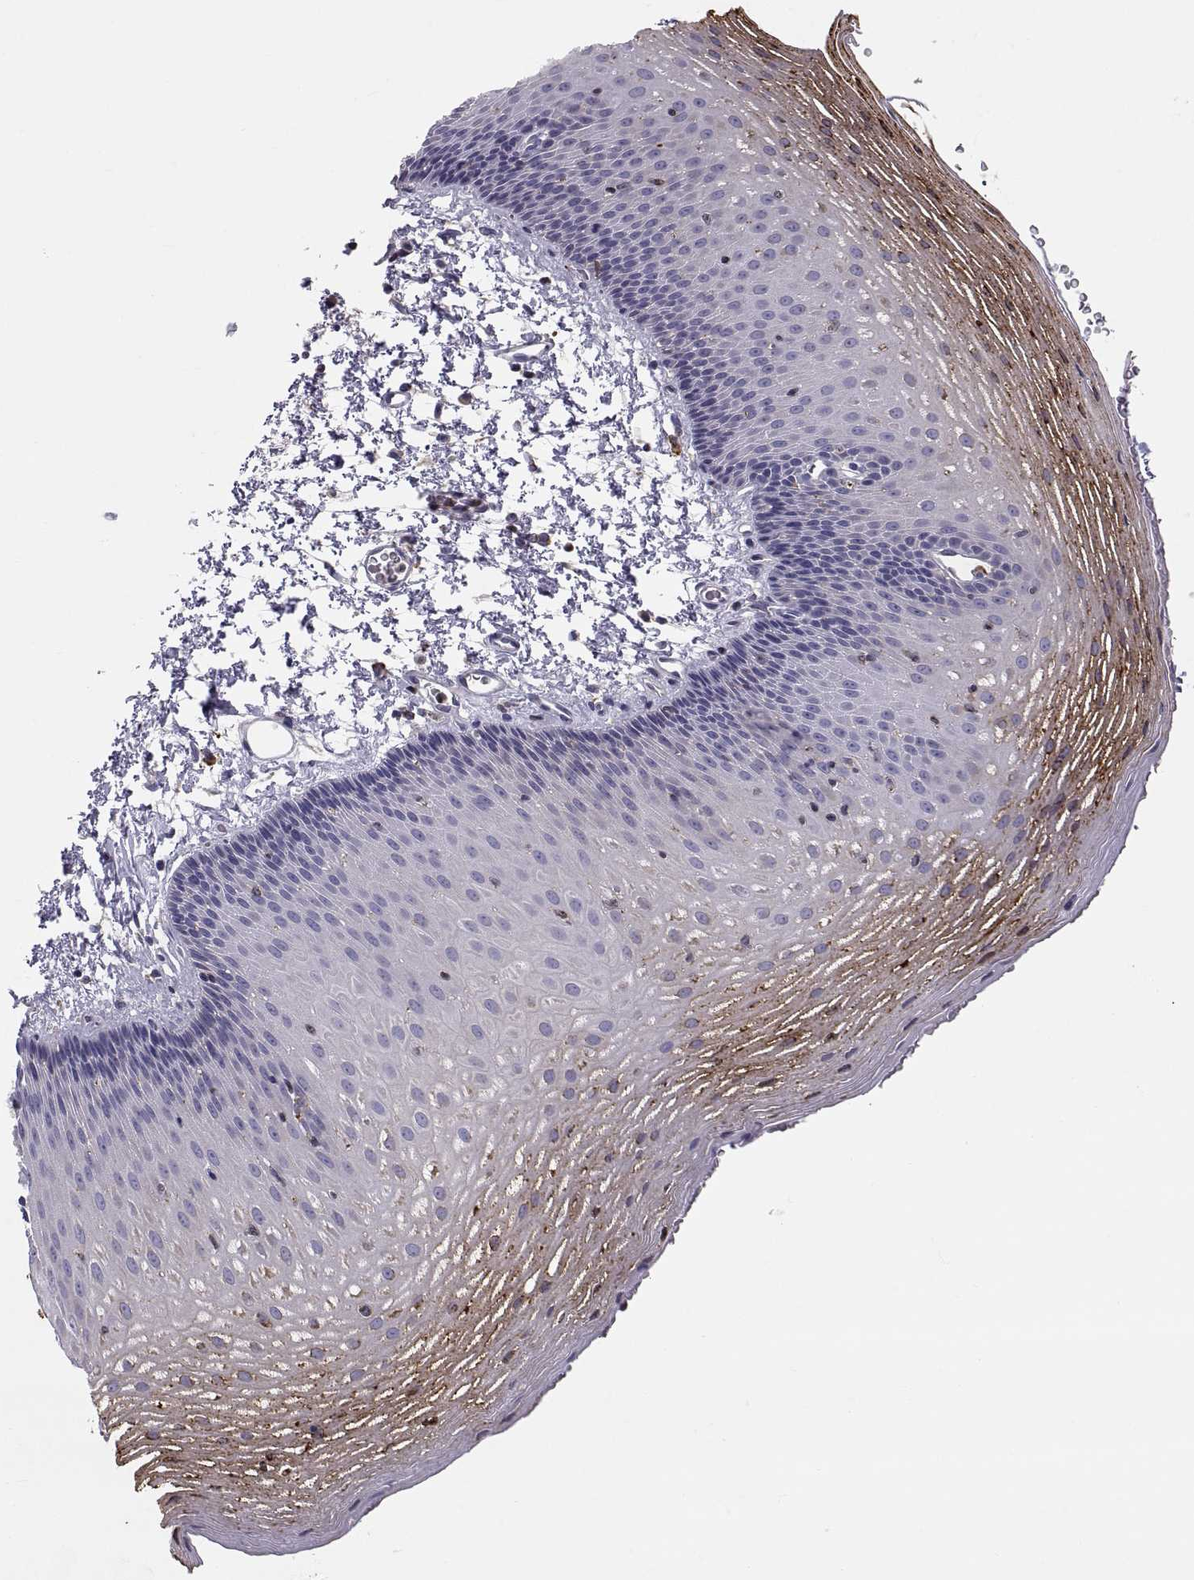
{"staining": {"intensity": "strong", "quantity": "25%-75%", "location": "cytoplasmic/membranous"}, "tissue": "esophagus", "cell_type": "Squamous epithelial cells", "image_type": "normal", "snomed": [{"axis": "morphology", "description": "Normal tissue, NOS"}, {"axis": "topography", "description": "Esophagus"}], "caption": "Immunohistochemistry of unremarkable esophagus exhibits high levels of strong cytoplasmic/membranous expression in about 25%-75% of squamous epithelial cells. (Stains: DAB in brown, nuclei in blue, Microscopy: brightfield microscopy at high magnification).", "gene": "ERO1A", "patient": {"sex": "male", "age": 76}}